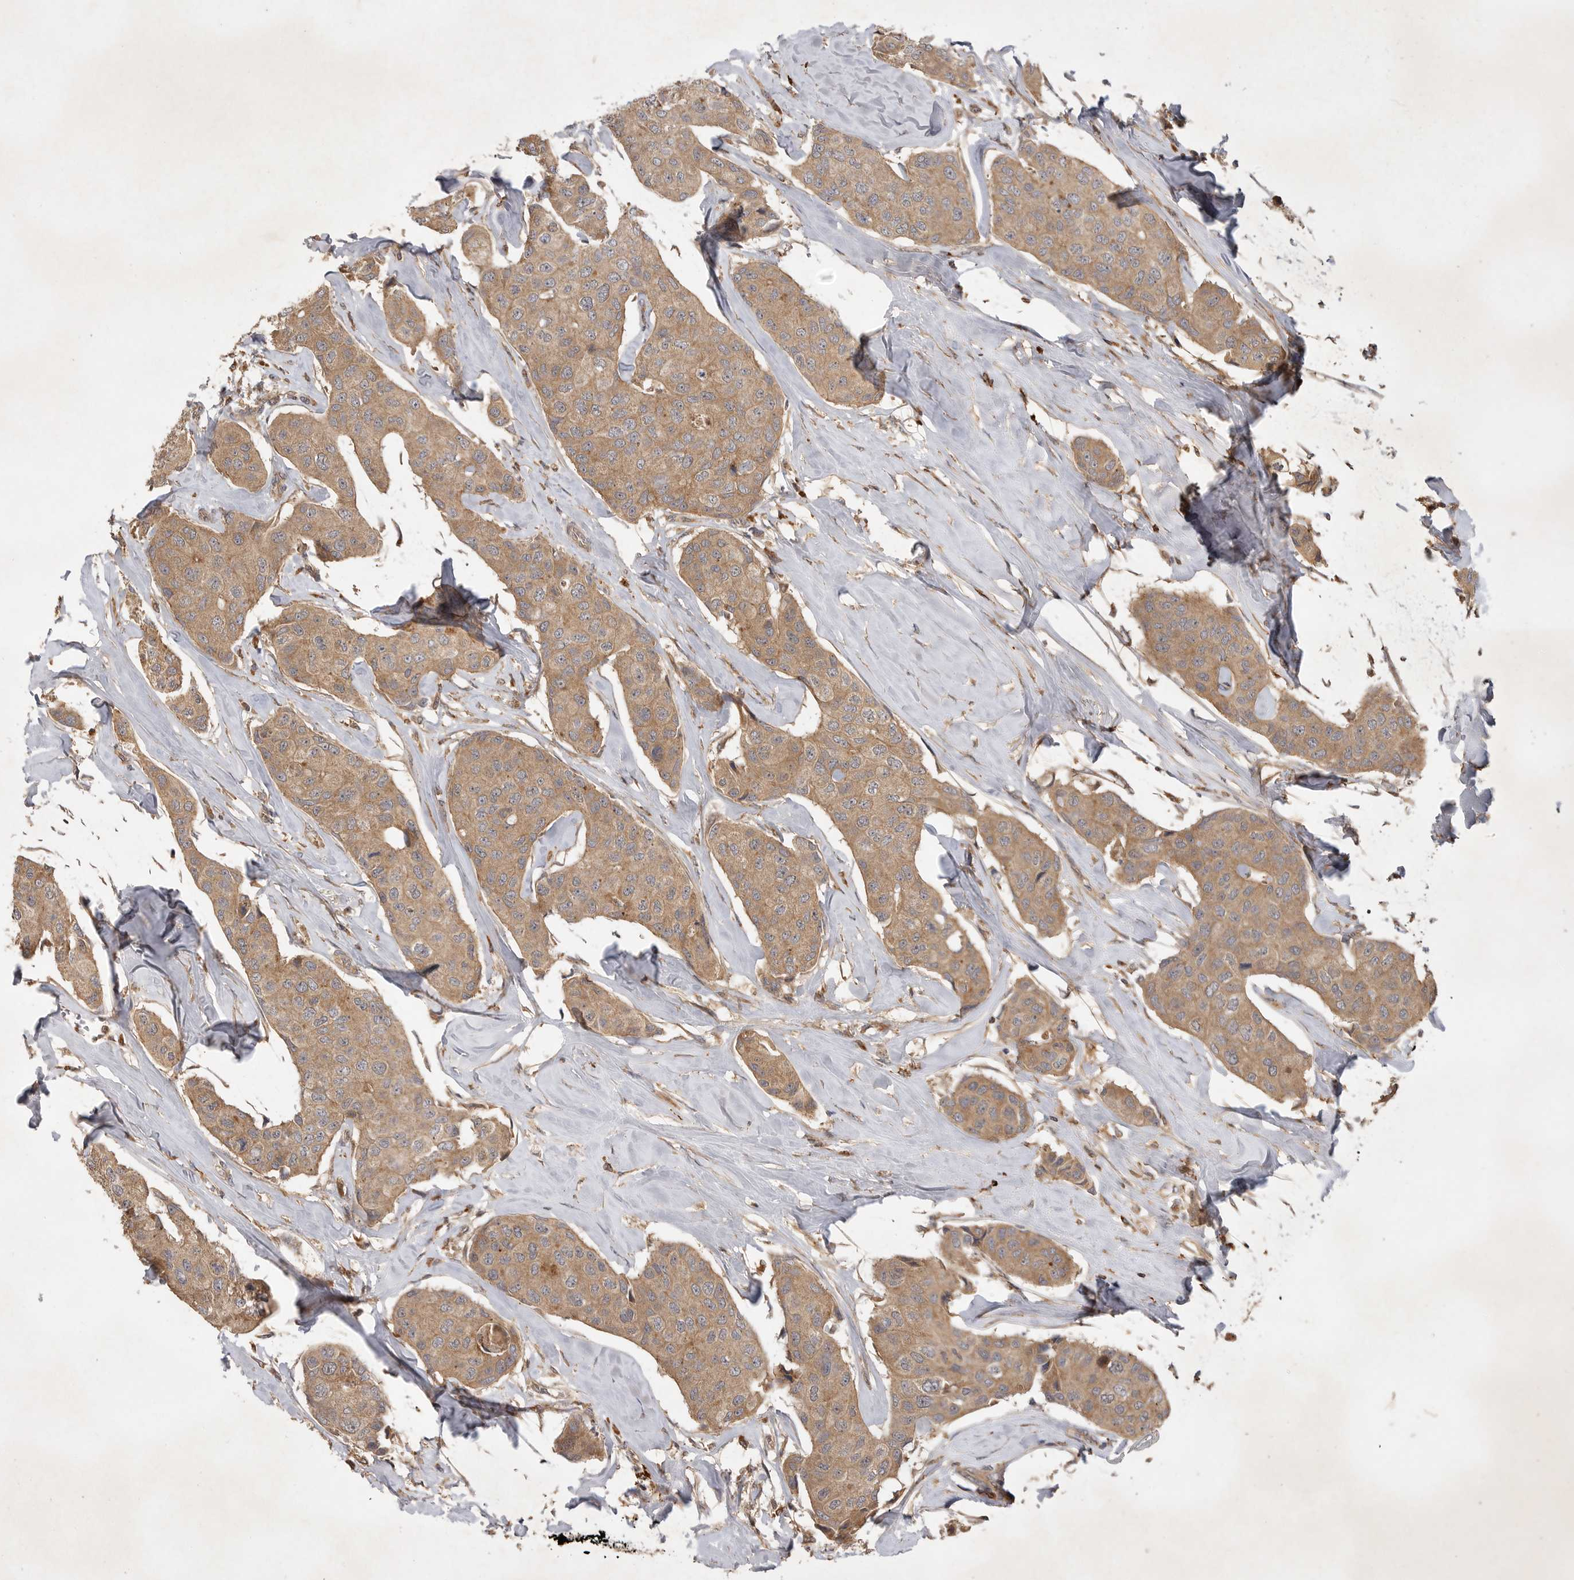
{"staining": {"intensity": "moderate", "quantity": ">75%", "location": "cytoplasmic/membranous"}, "tissue": "breast cancer", "cell_type": "Tumor cells", "image_type": "cancer", "snomed": [{"axis": "morphology", "description": "Duct carcinoma"}, {"axis": "topography", "description": "Breast"}], "caption": "This micrograph exhibits IHC staining of infiltrating ductal carcinoma (breast), with medium moderate cytoplasmic/membranous expression in approximately >75% of tumor cells.", "gene": "ZNF232", "patient": {"sex": "female", "age": 80}}